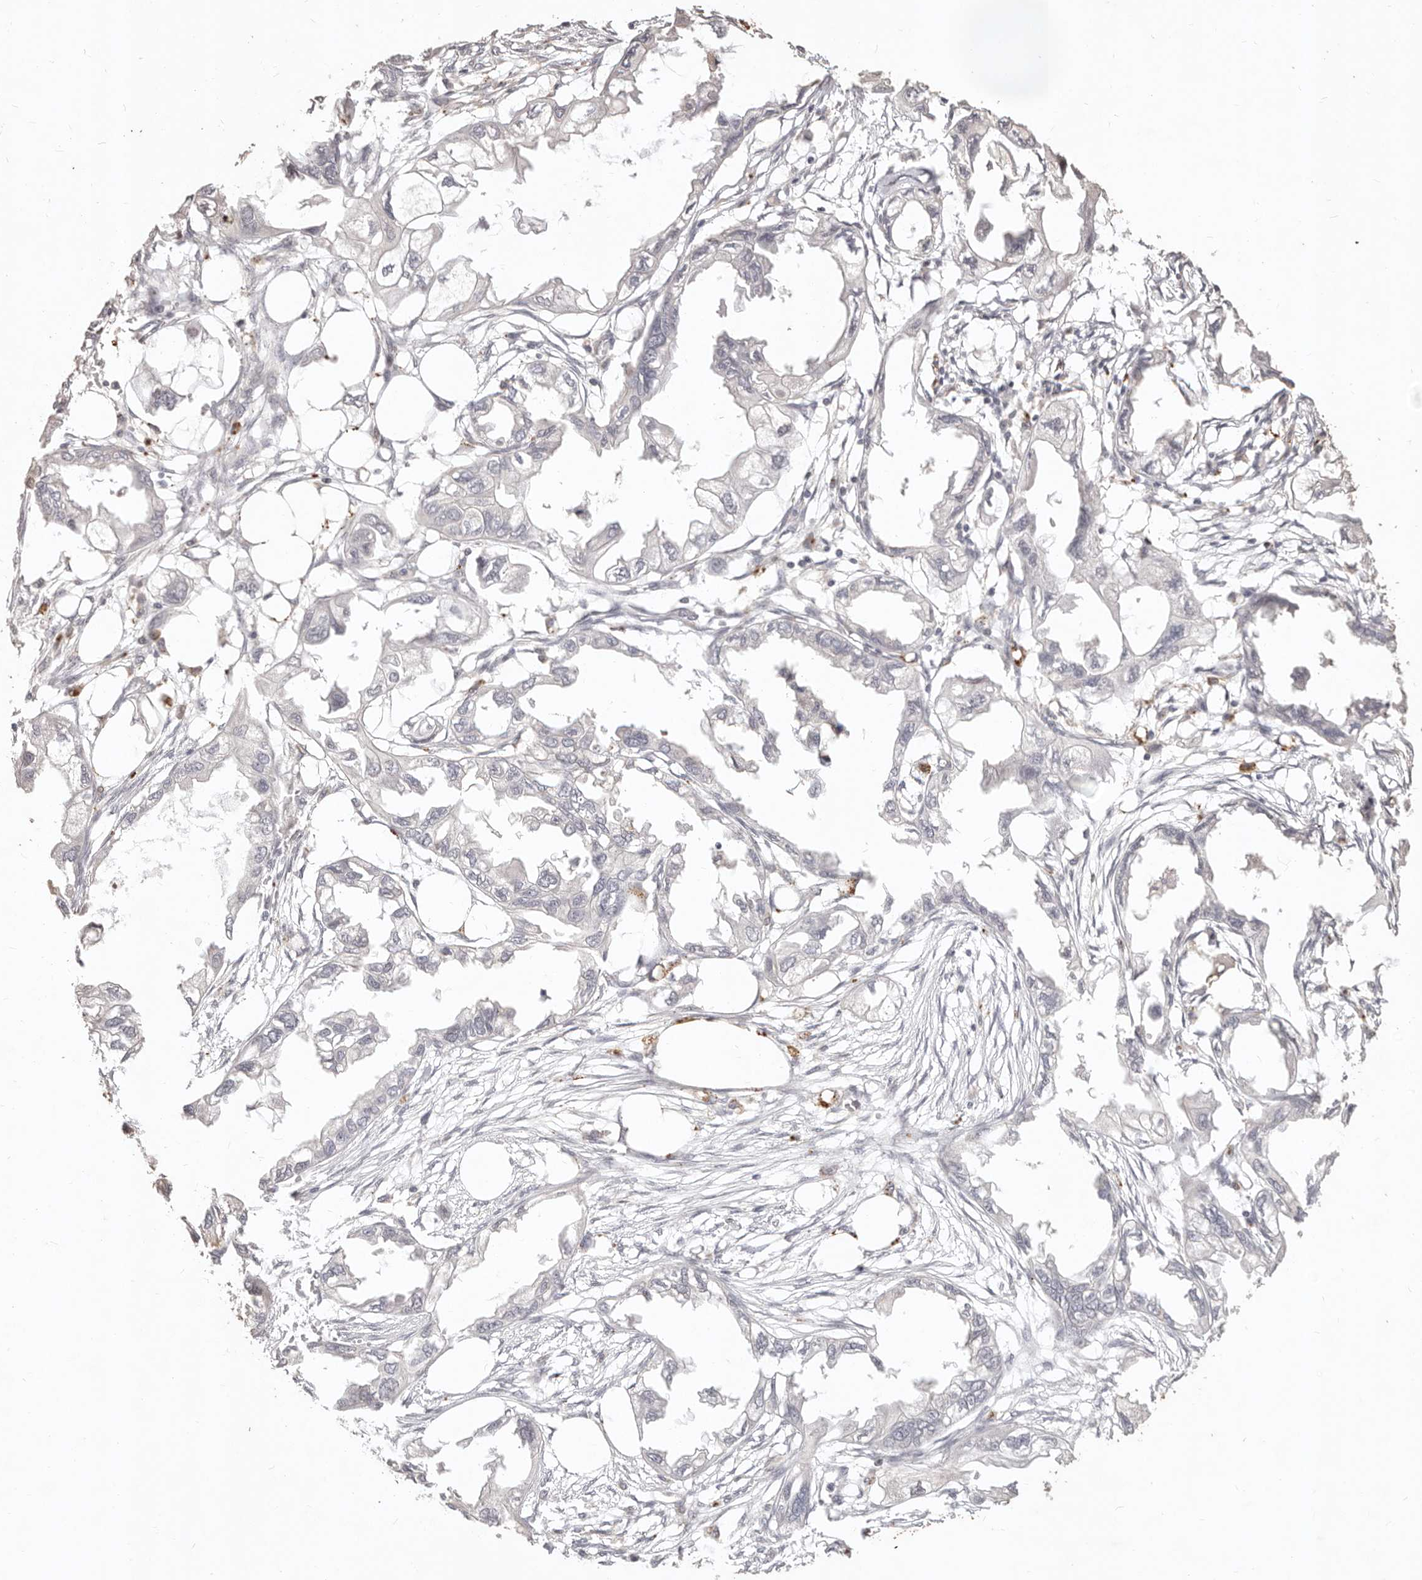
{"staining": {"intensity": "negative", "quantity": "none", "location": "none"}, "tissue": "endometrial cancer", "cell_type": "Tumor cells", "image_type": "cancer", "snomed": [{"axis": "morphology", "description": "Adenocarcinoma, NOS"}, {"axis": "morphology", "description": "Adenocarcinoma, metastatic, NOS"}, {"axis": "topography", "description": "Adipose tissue"}, {"axis": "topography", "description": "Endometrium"}], "caption": "A high-resolution histopathology image shows immunohistochemistry (IHC) staining of endometrial cancer (adenocarcinoma), which reveals no significant staining in tumor cells.", "gene": "KIF9", "patient": {"sex": "female", "age": 67}}